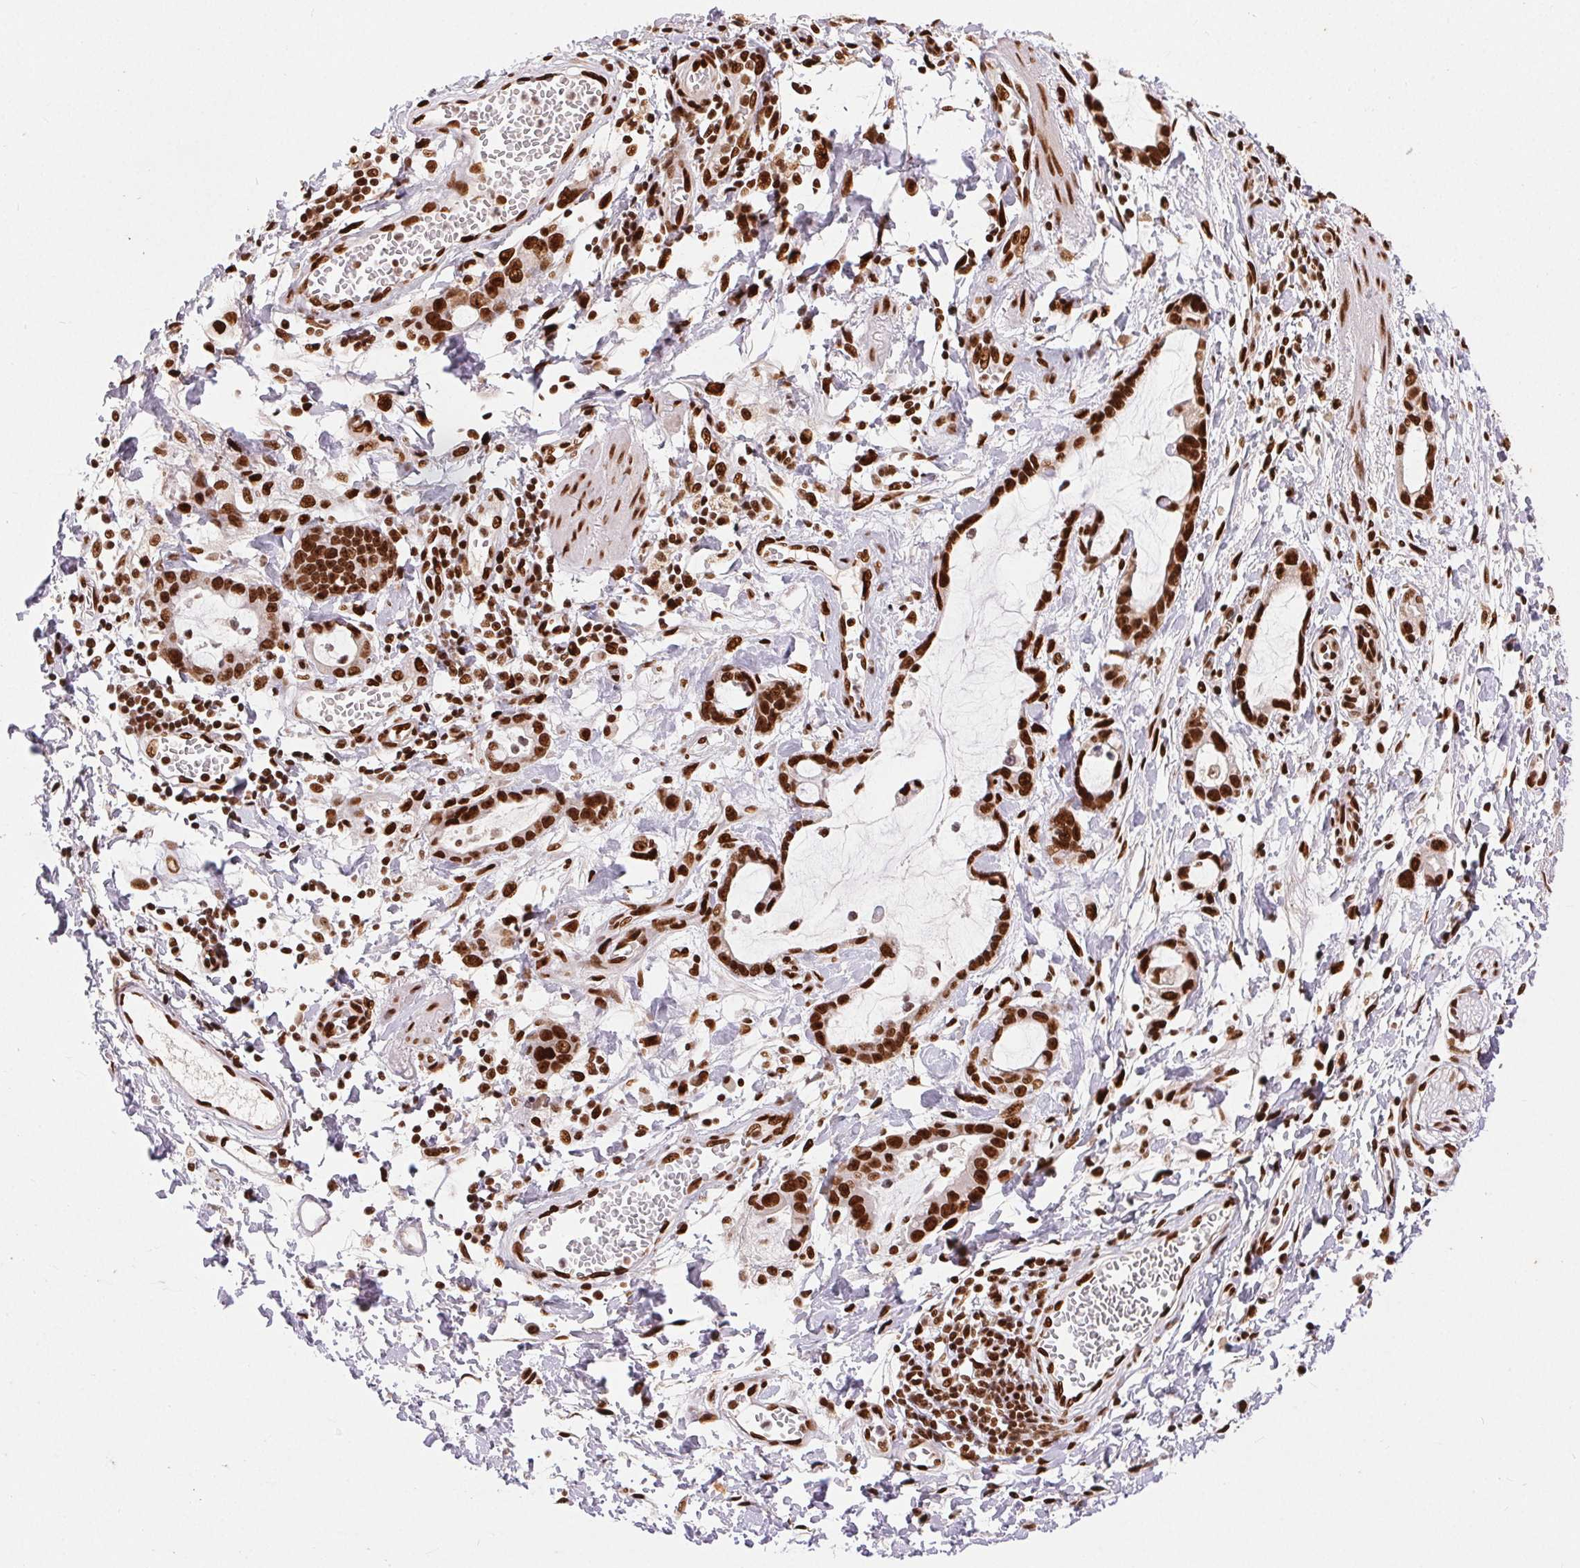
{"staining": {"intensity": "strong", "quantity": ">75%", "location": "nuclear"}, "tissue": "stomach cancer", "cell_type": "Tumor cells", "image_type": "cancer", "snomed": [{"axis": "morphology", "description": "Adenocarcinoma, NOS"}, {"axis": "topography", "description": "Stomach"}], "caption": "Protein expression analysis of human stomach cancer (adenocarcinoma) reveals strong nuclear staining in about >75% of tumor cells.", "gene": "ZNF80", "patient": {"sex": "male", "age": 55}}